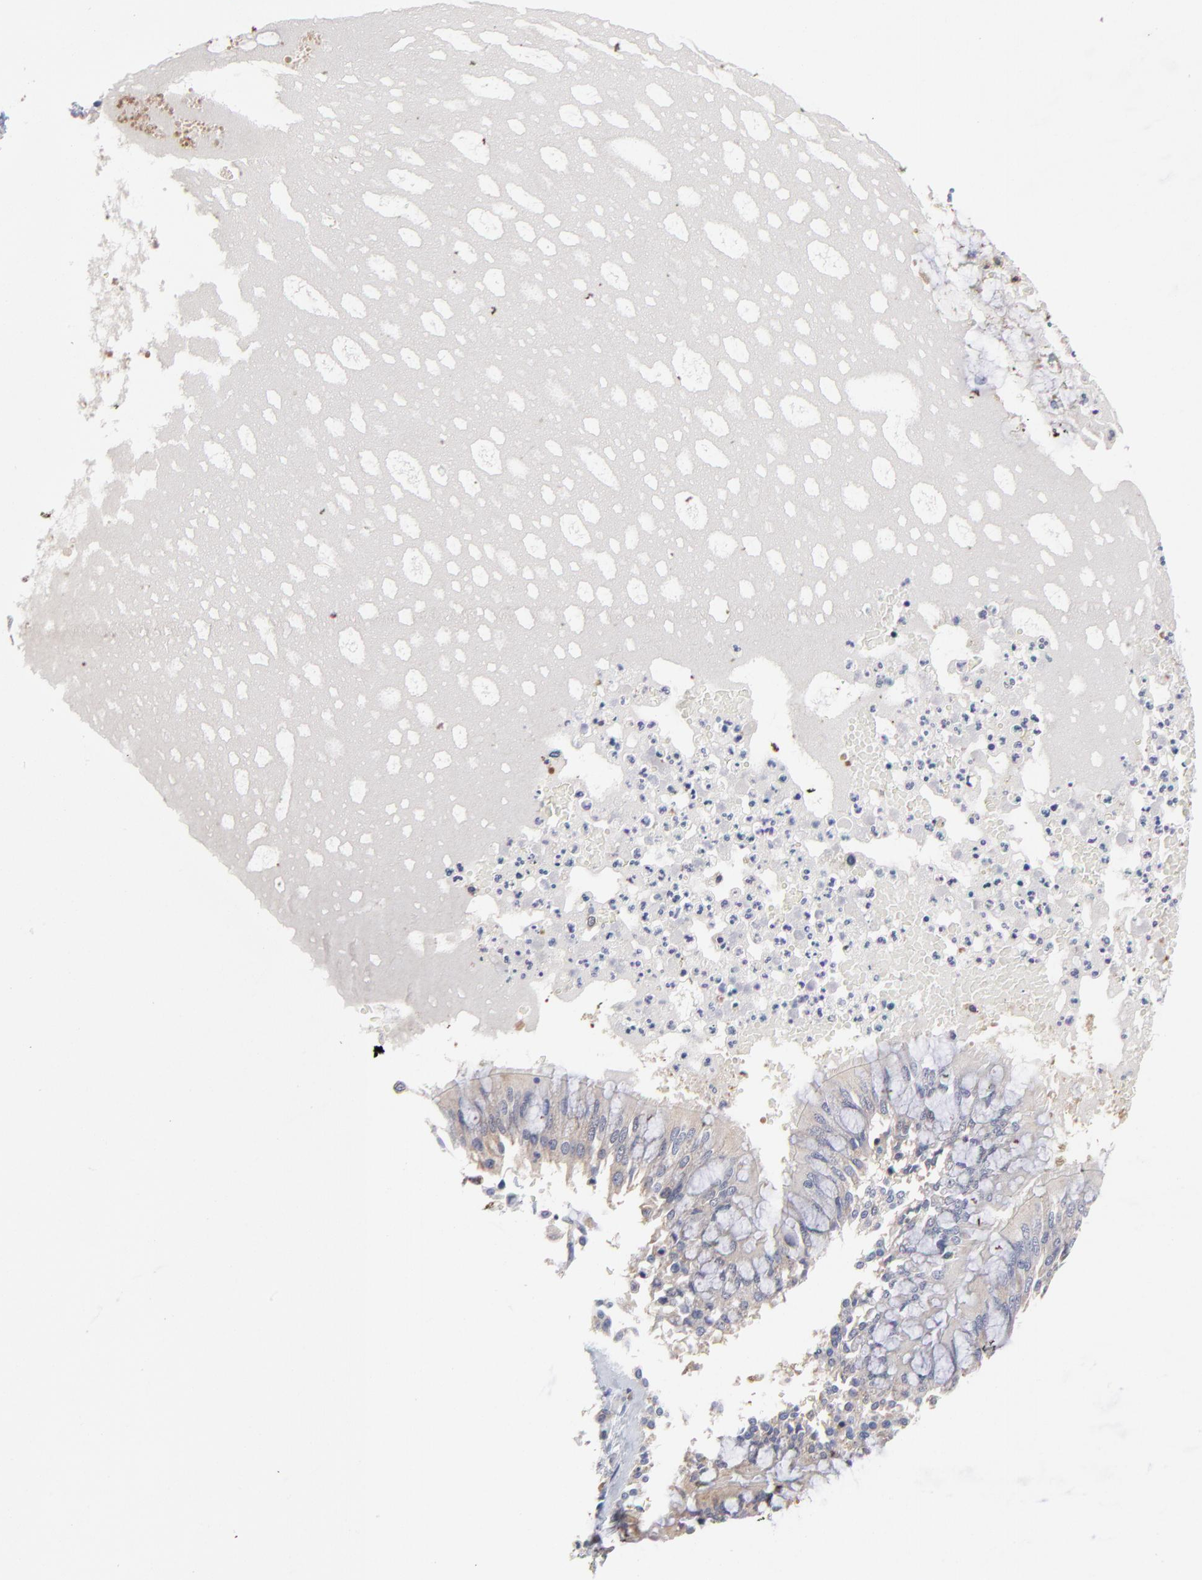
{"staining": {"intensity": "moderate", "quantity": ">75%", "location": "cytoplasmic/membranous"}, "tissue": "bronchus", "cell_type": "Respiratory epithelial cells", "image_type": "normal", "snomed": [{"axis": "morphology", "description": "Normal tissue, NOS"}, {"axis": "topography", "description": "Cartilage tissue"}, {"axis": "topography", "description": "Bronchus"}, {"axis": "topography", "description": "Lung"}], "caption": "Immunohistochemistry of benign bronchus demonstrates medium levels of moderate cytoplasmic/membranous expression in about >75% of respiratory epithelial cells.", "gene": "NFKBIA", "patient": {"sex": "female", "age": 49}}